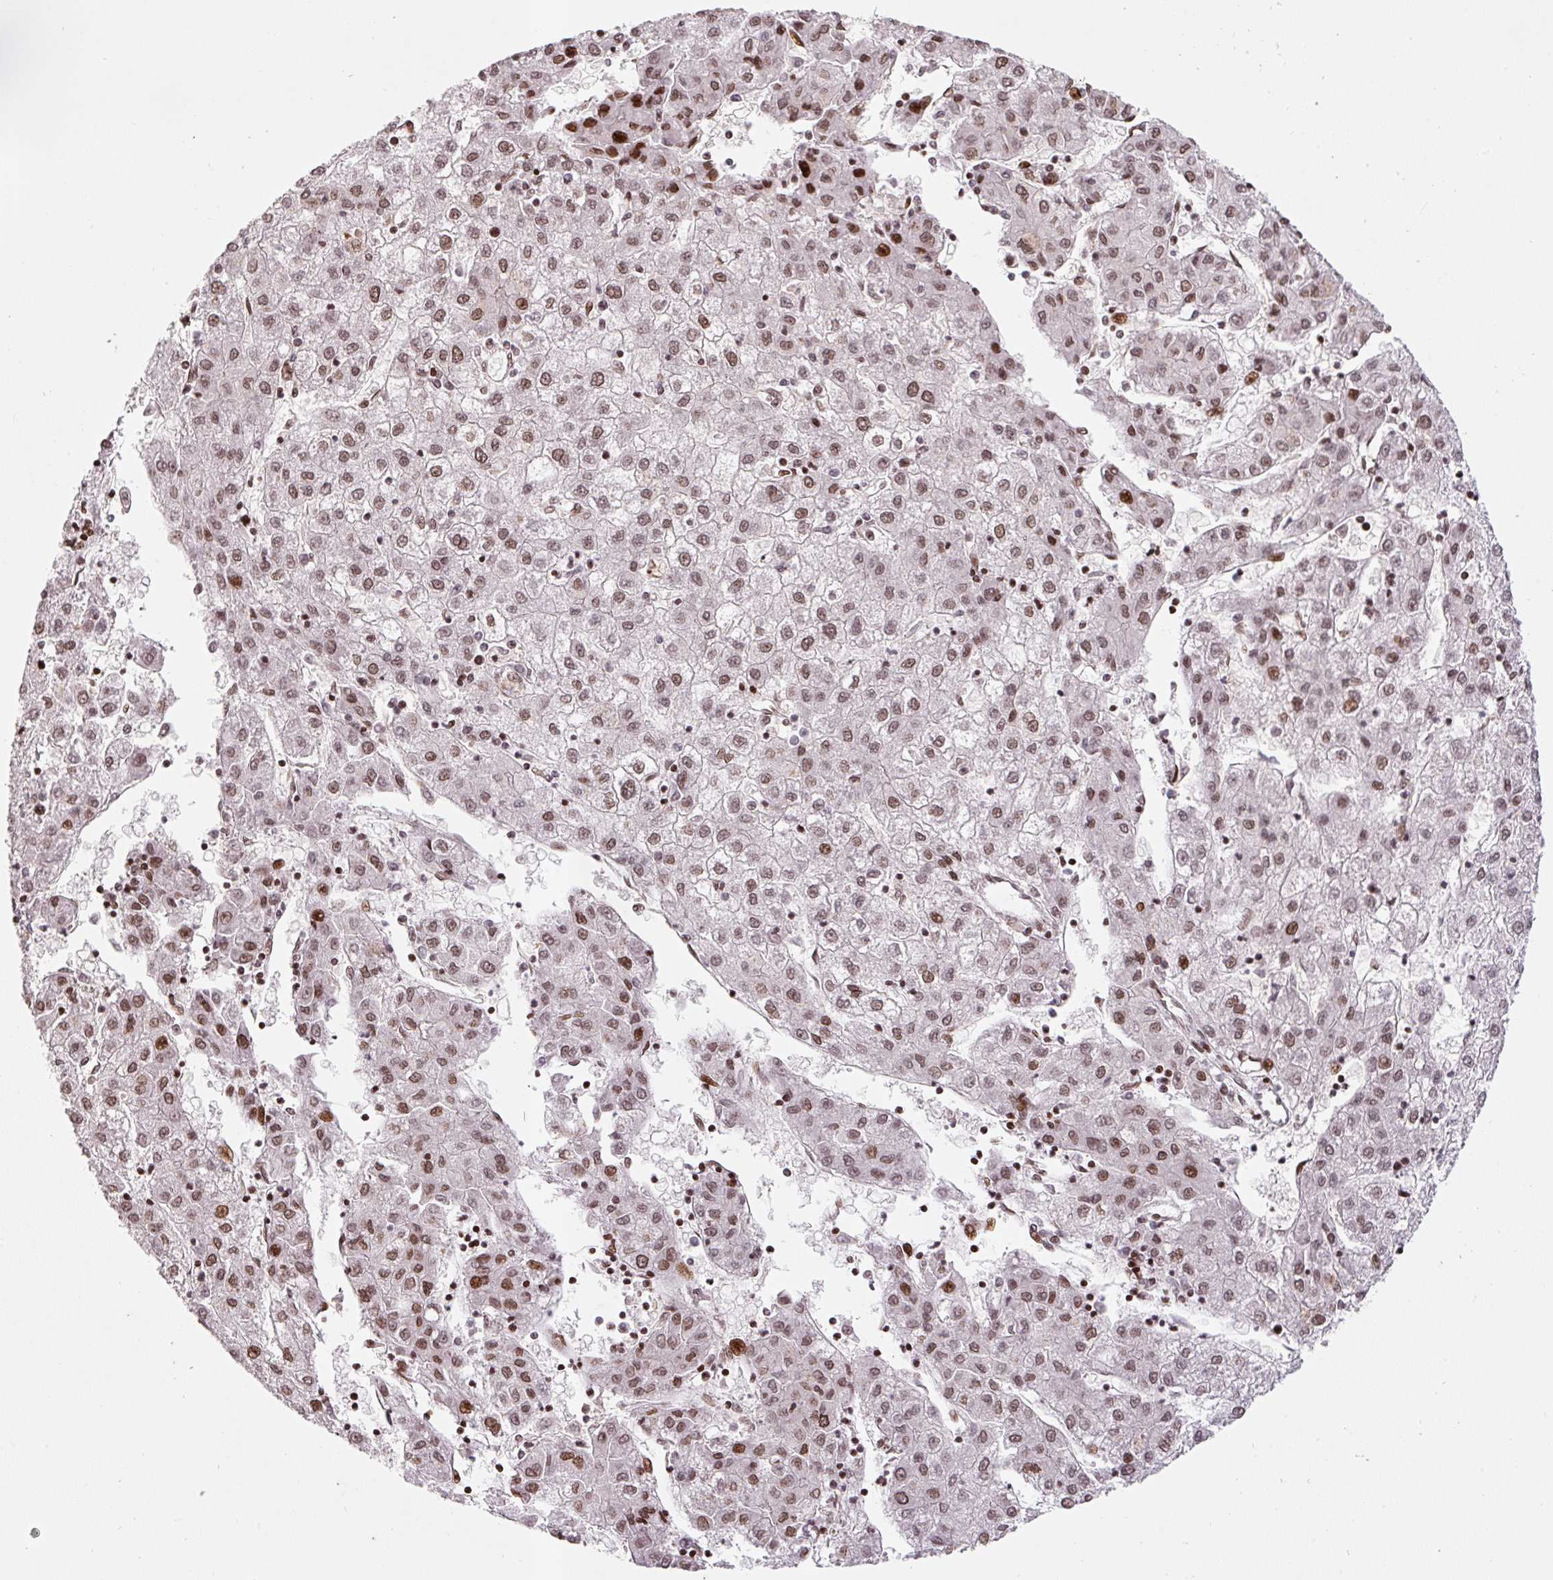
{"staining": {"intensity": "moderate", "quantity": ">75%", "location": "nuclear"}, "tissue": "liver cancer", "cell_type": "Tumor cells", "image_type": "cancer", "snomed": [{"axis": "morphology", "description": "Carcinoma, Hepatocellular, NOS"}, {"axis": "topography", "description": "Liver"}], "caption": "Liver hepatocellular carcinoma was stained to show a protein in brown. There is medium levels of moderate nuclear positivity in approximately >75% of tumor cells. The staining was performed using DAB to visualize the protein expression in brown, while the nuclei were stained in blue with hematoxylin (Magnification: 20x).", "gene": "PYDC2", "patient": {"sex": "male", "age": 72}}